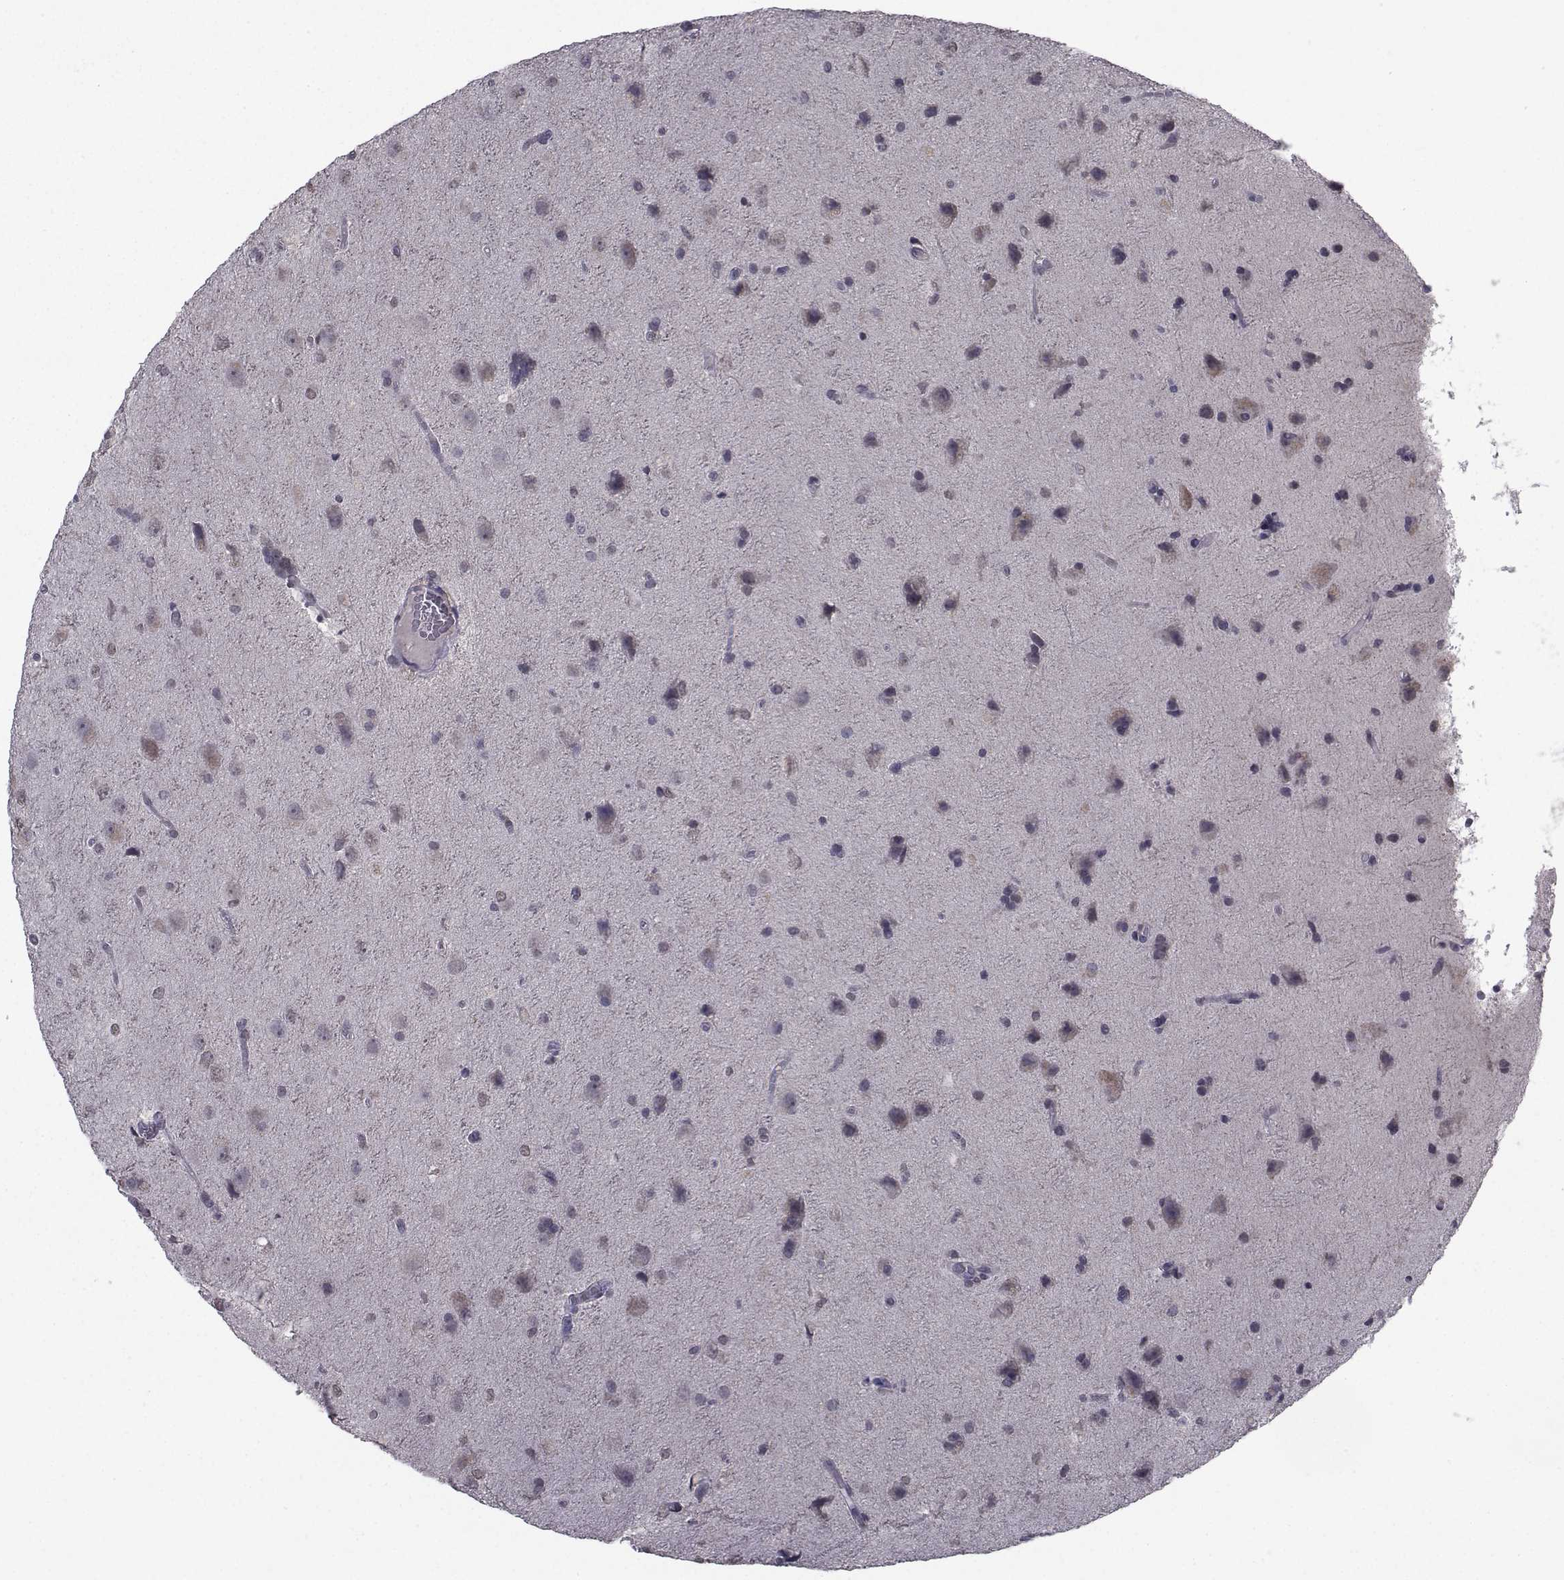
{"staining": {"intensity": "negative", "quantity": "none", "location": "none"}, "tissue": "glioma", "cell_type": "Tumor cells", "image_type": "cancer", "snomed": [{"axis": "morphology", "description": "Glioma, malignant, Low grade"}, {"axis": "topography", "description": "Brain"}], "caption": "An immunohistochemistry (IHC) photomicrograph of glioma is shown. There is no staining in tumor cells of glioma. (Immunohistochemistry (ihc), brightfield microscopy, high magnification).", "gene": "CYP2S1", "patient": {"sex": "male", "age": 58}}